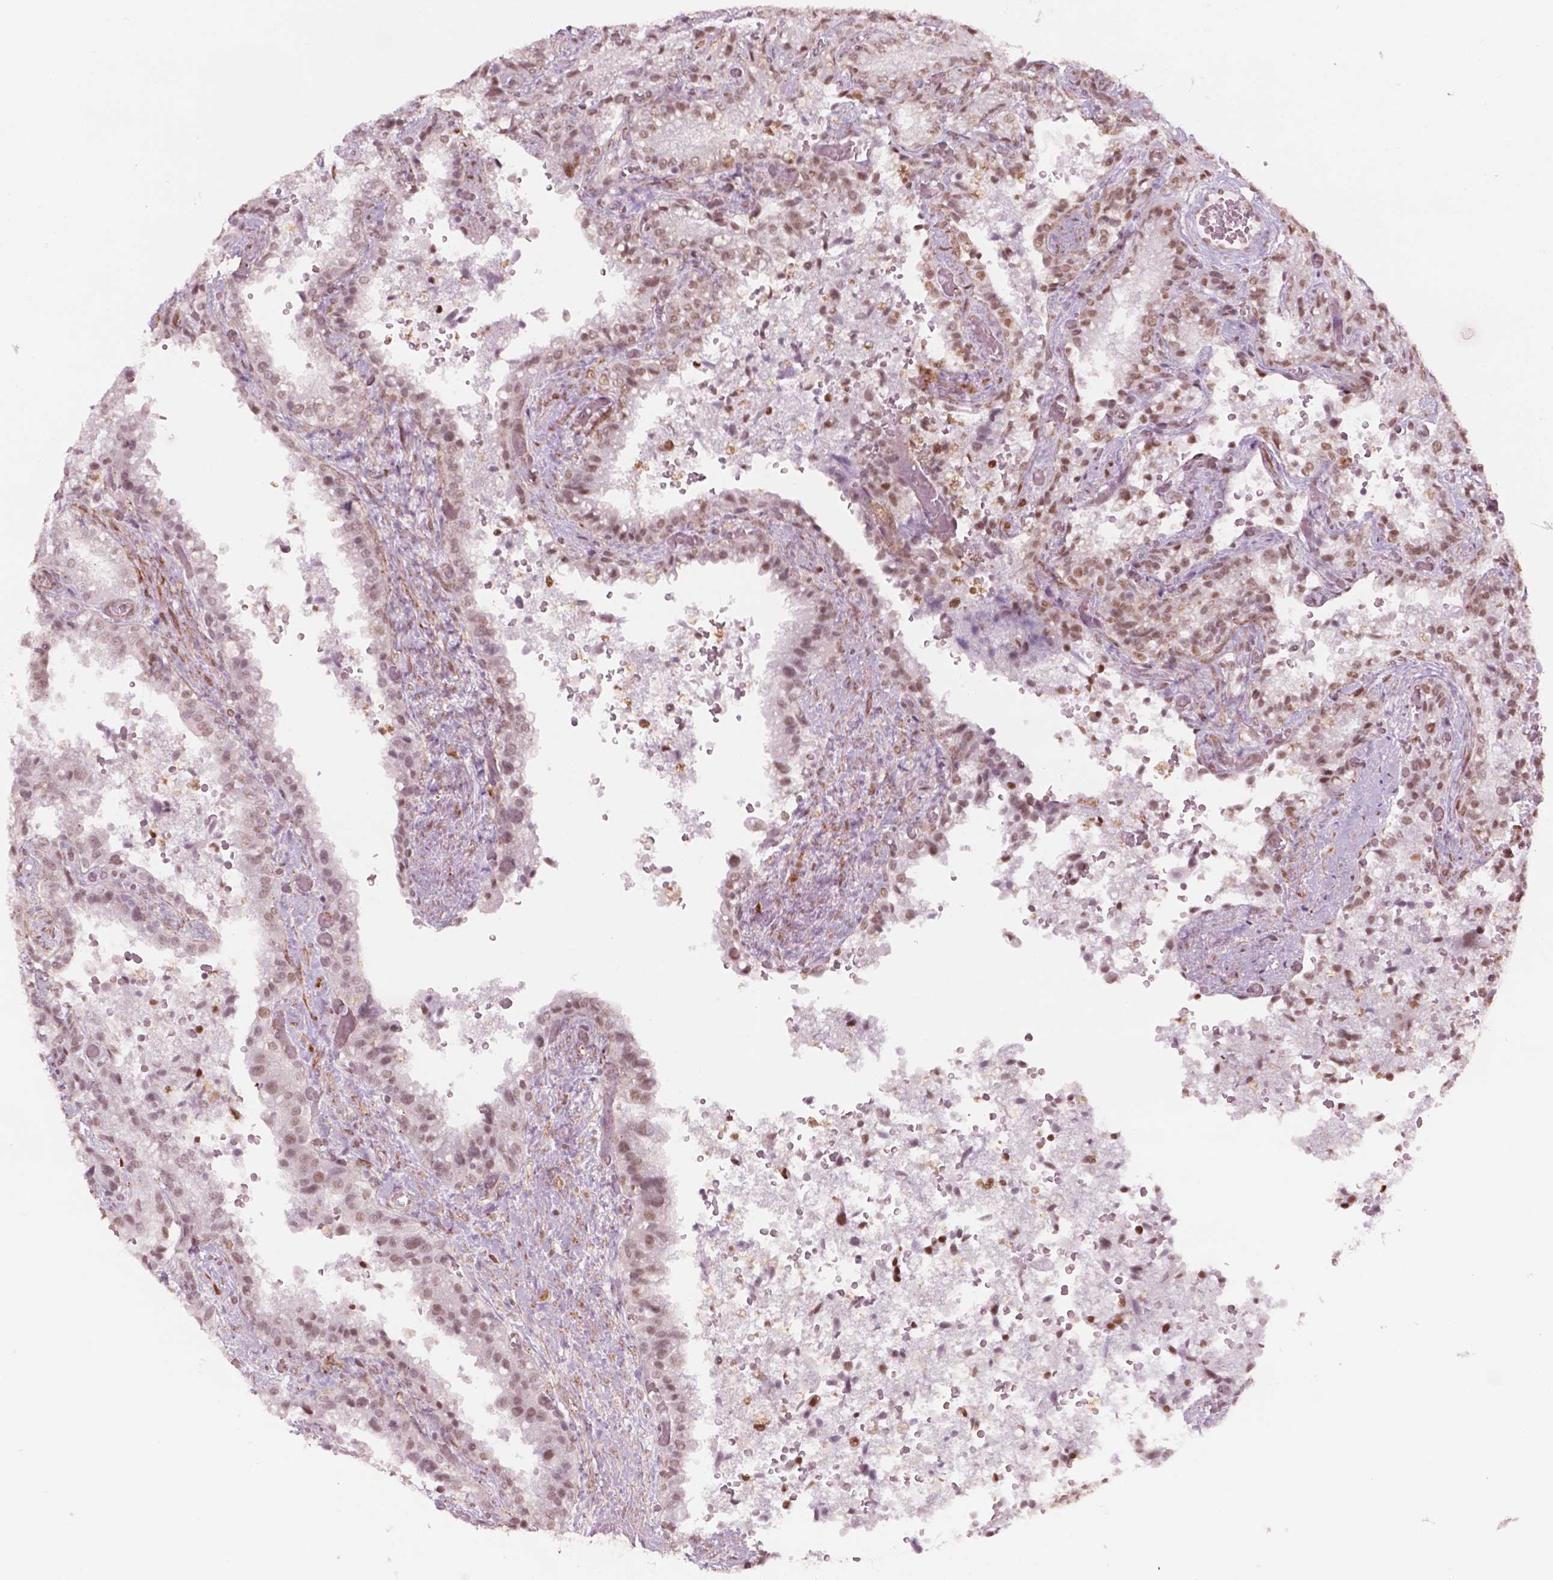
{"staining": {"intensity": "moderate", "quantity": ">75%", "location": "nuclear"}, "tissue": "seminal vesicle", "cell_type": "Glandular cells", "image_type": "normal", "snomed": [{"axis": "morphology", "description": "Normal tissue, NOS"}, {"axis": "topography", "description": "Seminal veicle"}], "caption": "IHC image of benign human seminal vesicle stained for a protein (brown), which shows medium levels of moderate nuclear expression in about >75% of glandular cells.", "gene": "GTF3C5", "patient": {"sex": "male", "age": 57}}